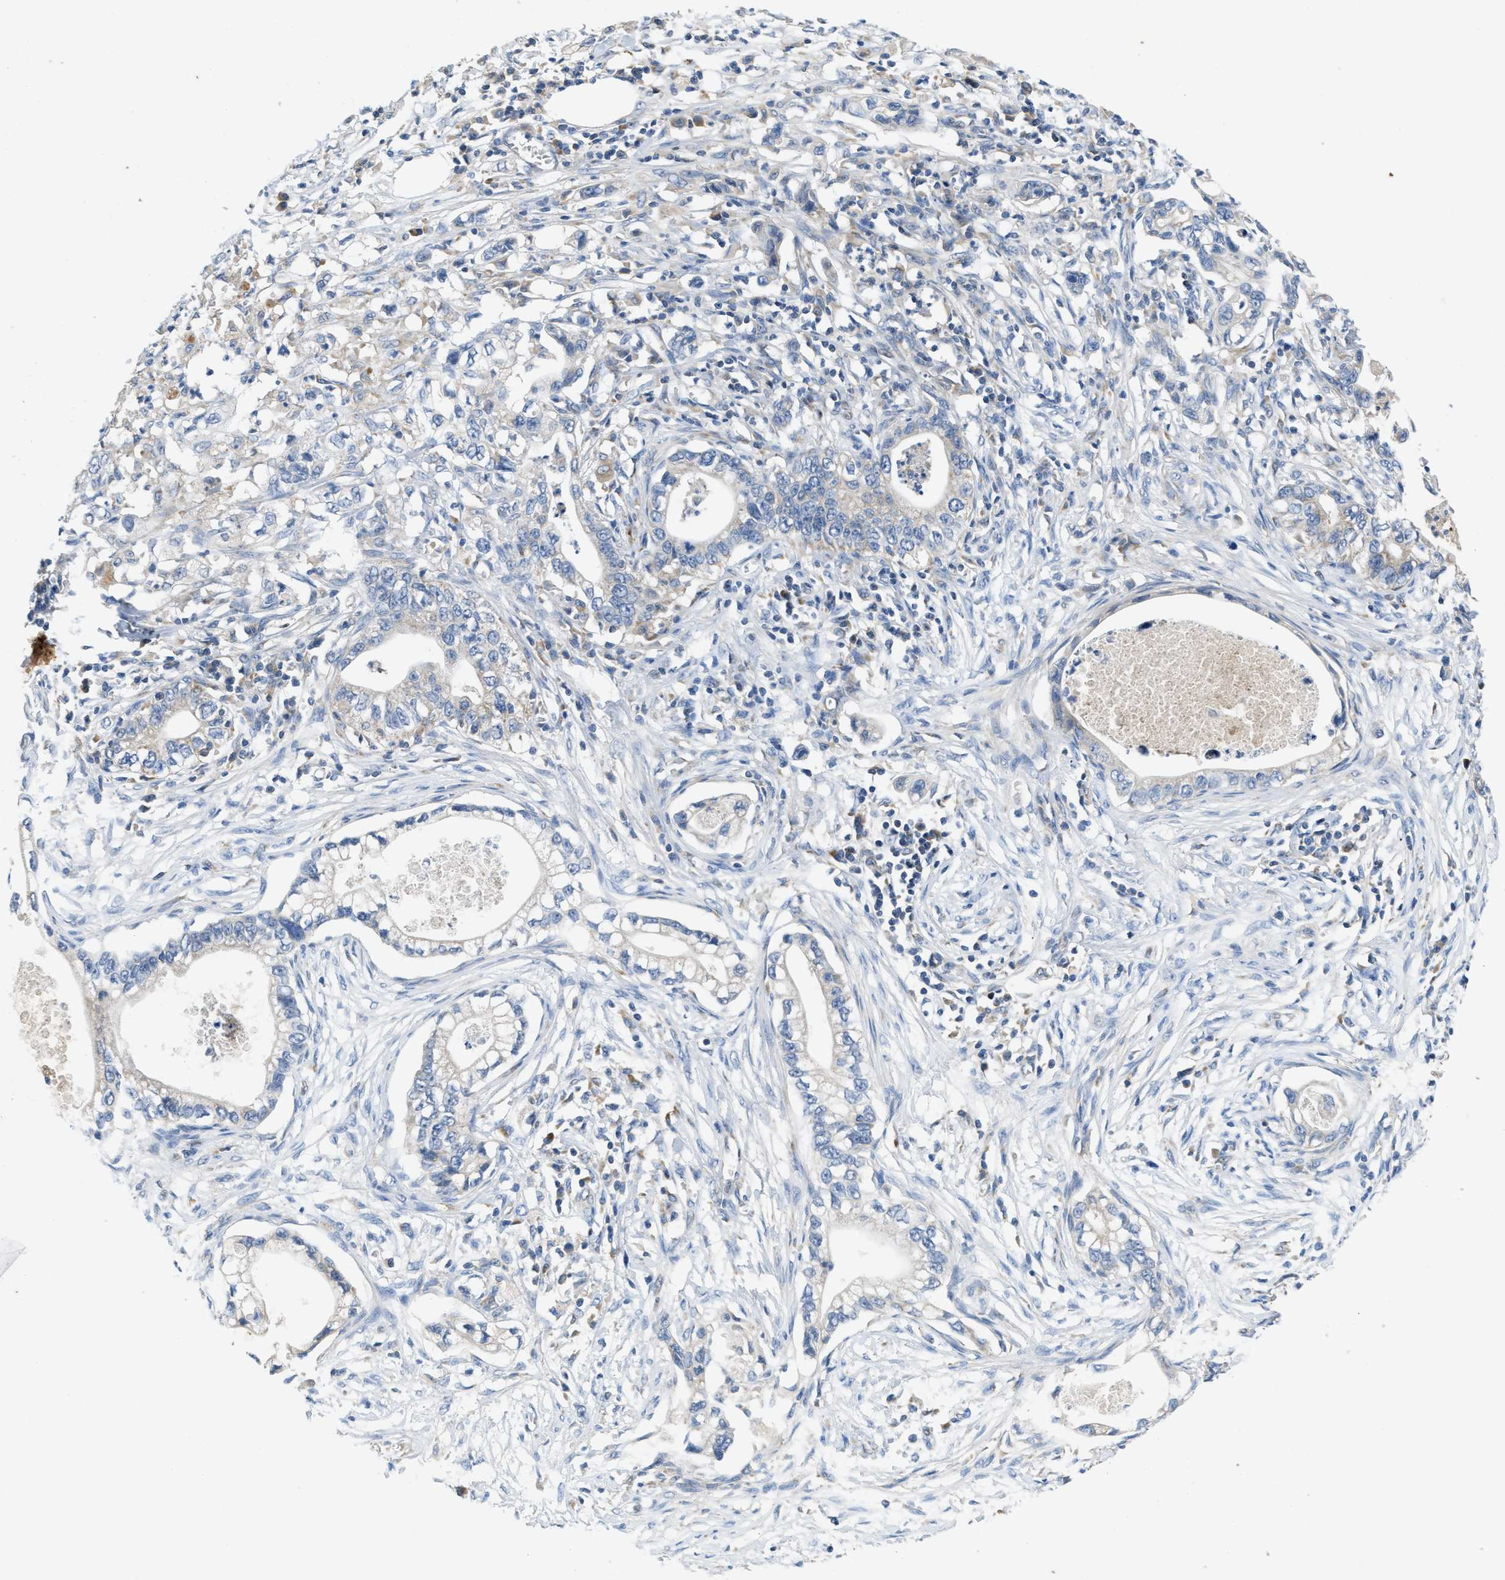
{"staining": {"intensity": "negative", "quantity": "none", "location": "none"}, "tissue": "pancreatic cancer", "cell_type": "Tumor cells", "image_type": "cancer", "snomed": [{"axis": "morphology", "description": "Adenocarcinoma, NOS"}, {"axis": "topography", "description": "Pancreas"}], "caption": "Human pancreatic adenocarcinoma stained for a protein using immunohistochemistry shows no positivity in tumor cells.", "gene": "PNKD", "patient": {"sex": "male", "age": 56}}